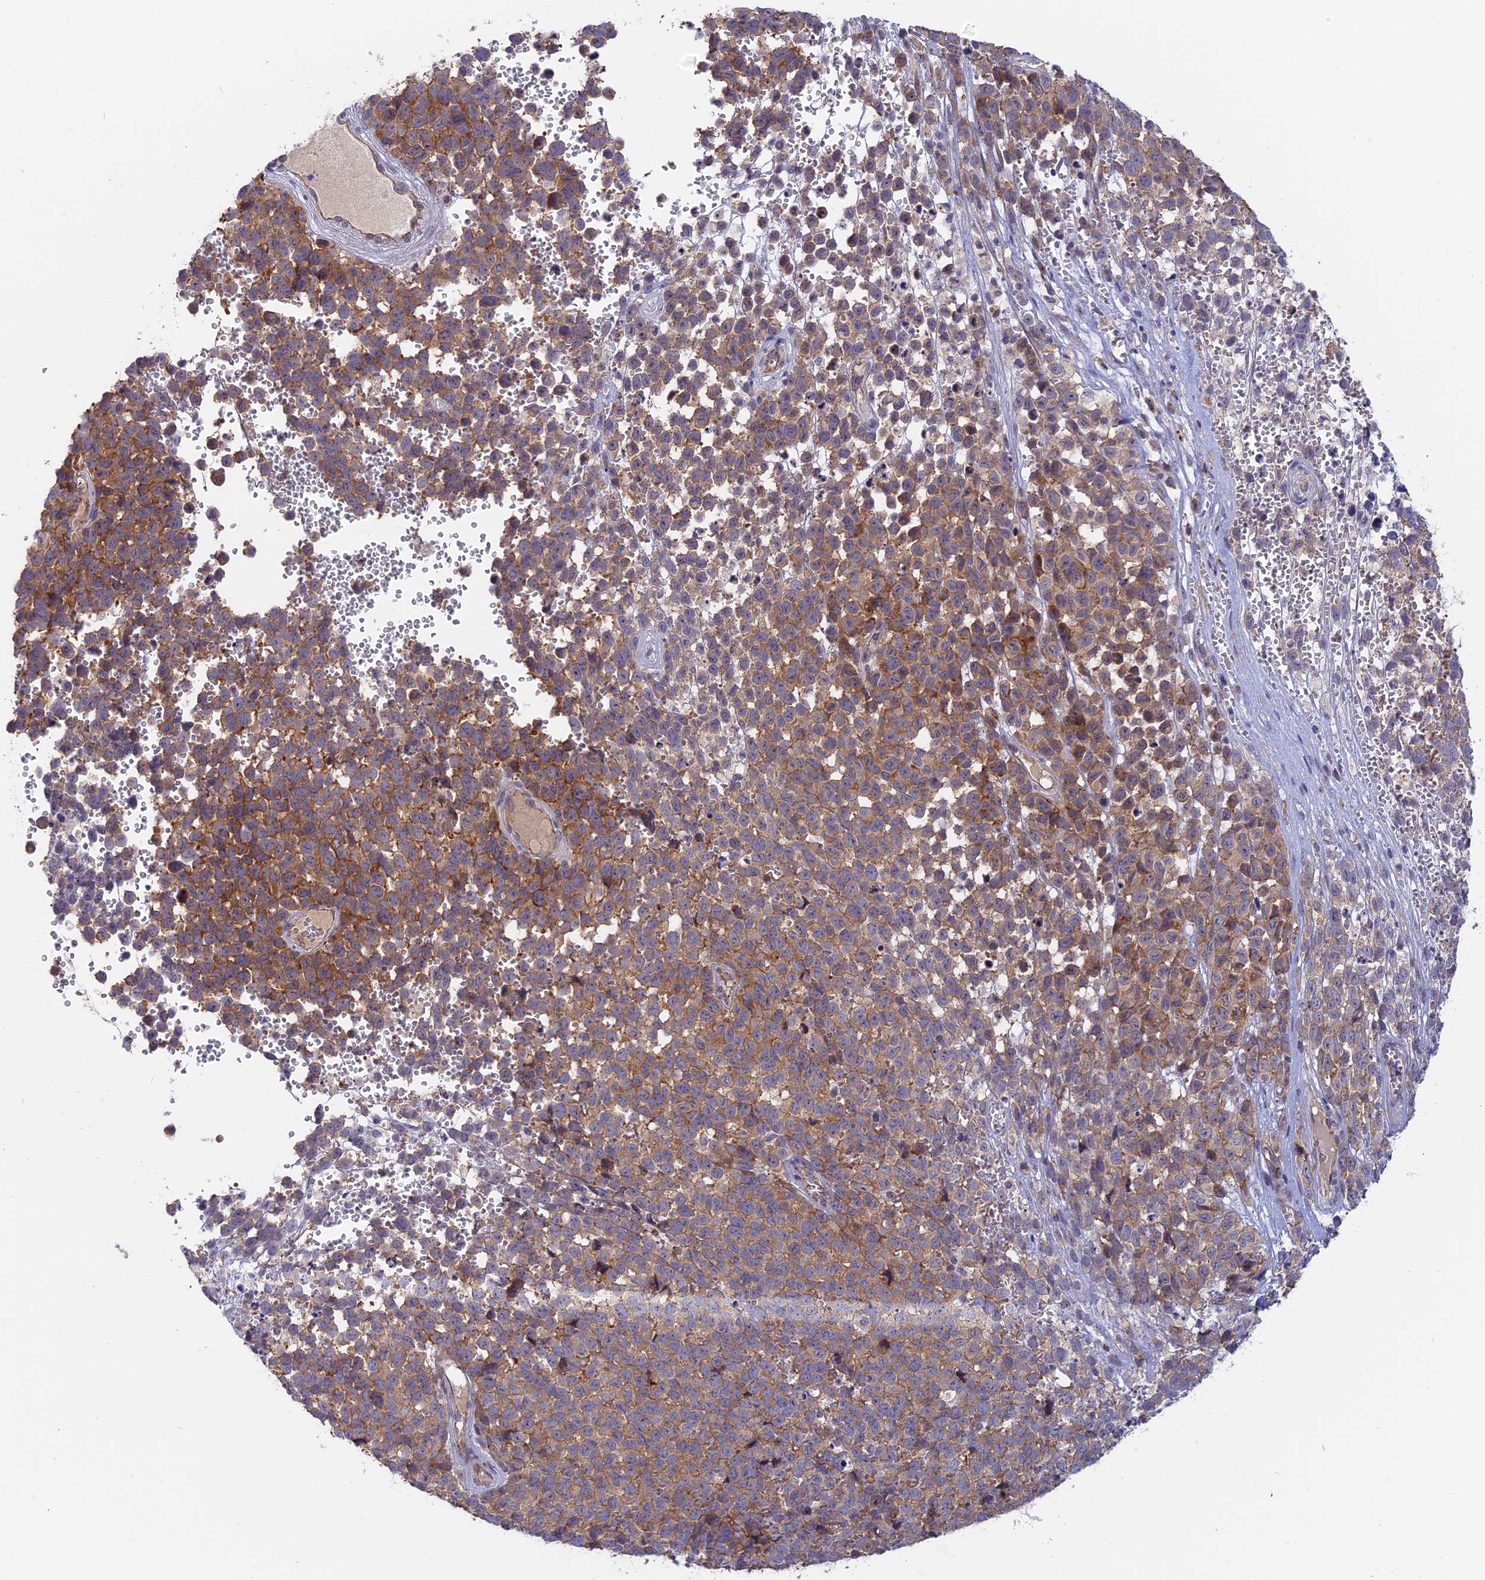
{"staining": {"intensity": "moderate", "quantity": ">75%", "location": "cytoplasmic/membranous"}, "tissue": "melanoma", "cell_type": "Tumor cells", "image_type": "cancer", "snomed": [{"axis": "morphology", "description": "Malignant melanoma, NOS"}, {"axis": "topography", "description": "Nose, NOS"}], "caption": "Malignant melanoma stained with a protein marker reveals moderate staining in tumor cells.", "gene": "TENT4B", "patient": {"sex": "female", "age": 48}}